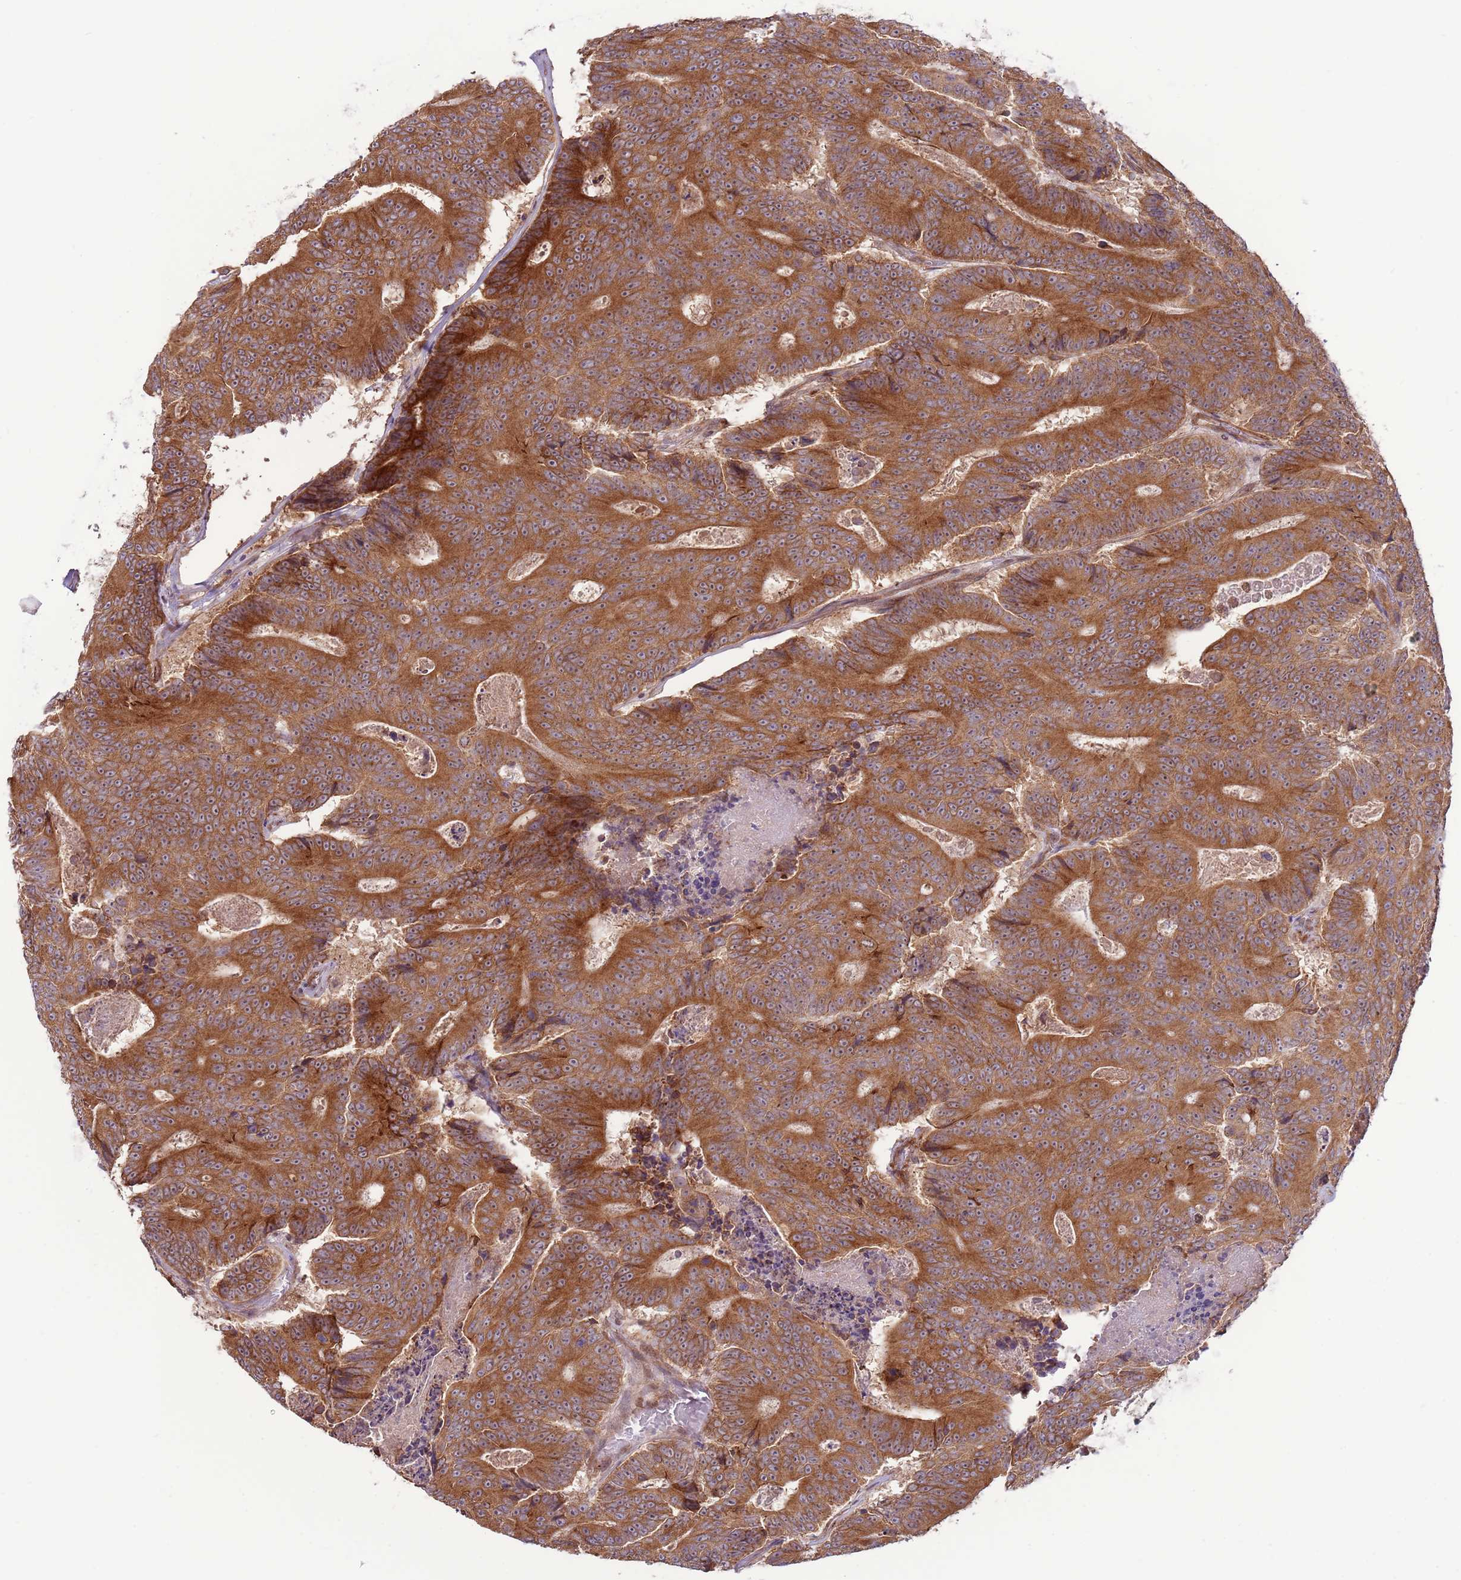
{"staining": {"intensity": "strong", "quantity": ">75%", "location": "cytoplasmic/membranous"}, "tissue": "colorectal cancer", "cell_type": "Tumor cells", "image_type": "cancer", "snomed": [{"axis": "morphology", "description": "Adenocarcinoma, NOS"}, {"axis": "topography", "description": "Colon"}], "caption": "Human colorectal cancer (adenocarcinoma) stained for a protein (brown) exhibits strong cytoplasmic/membranous positive positivity in approximately >75% of tumor cells.", "gene": "DCAF4", "patient": {"sex": "male", "age": 83}}